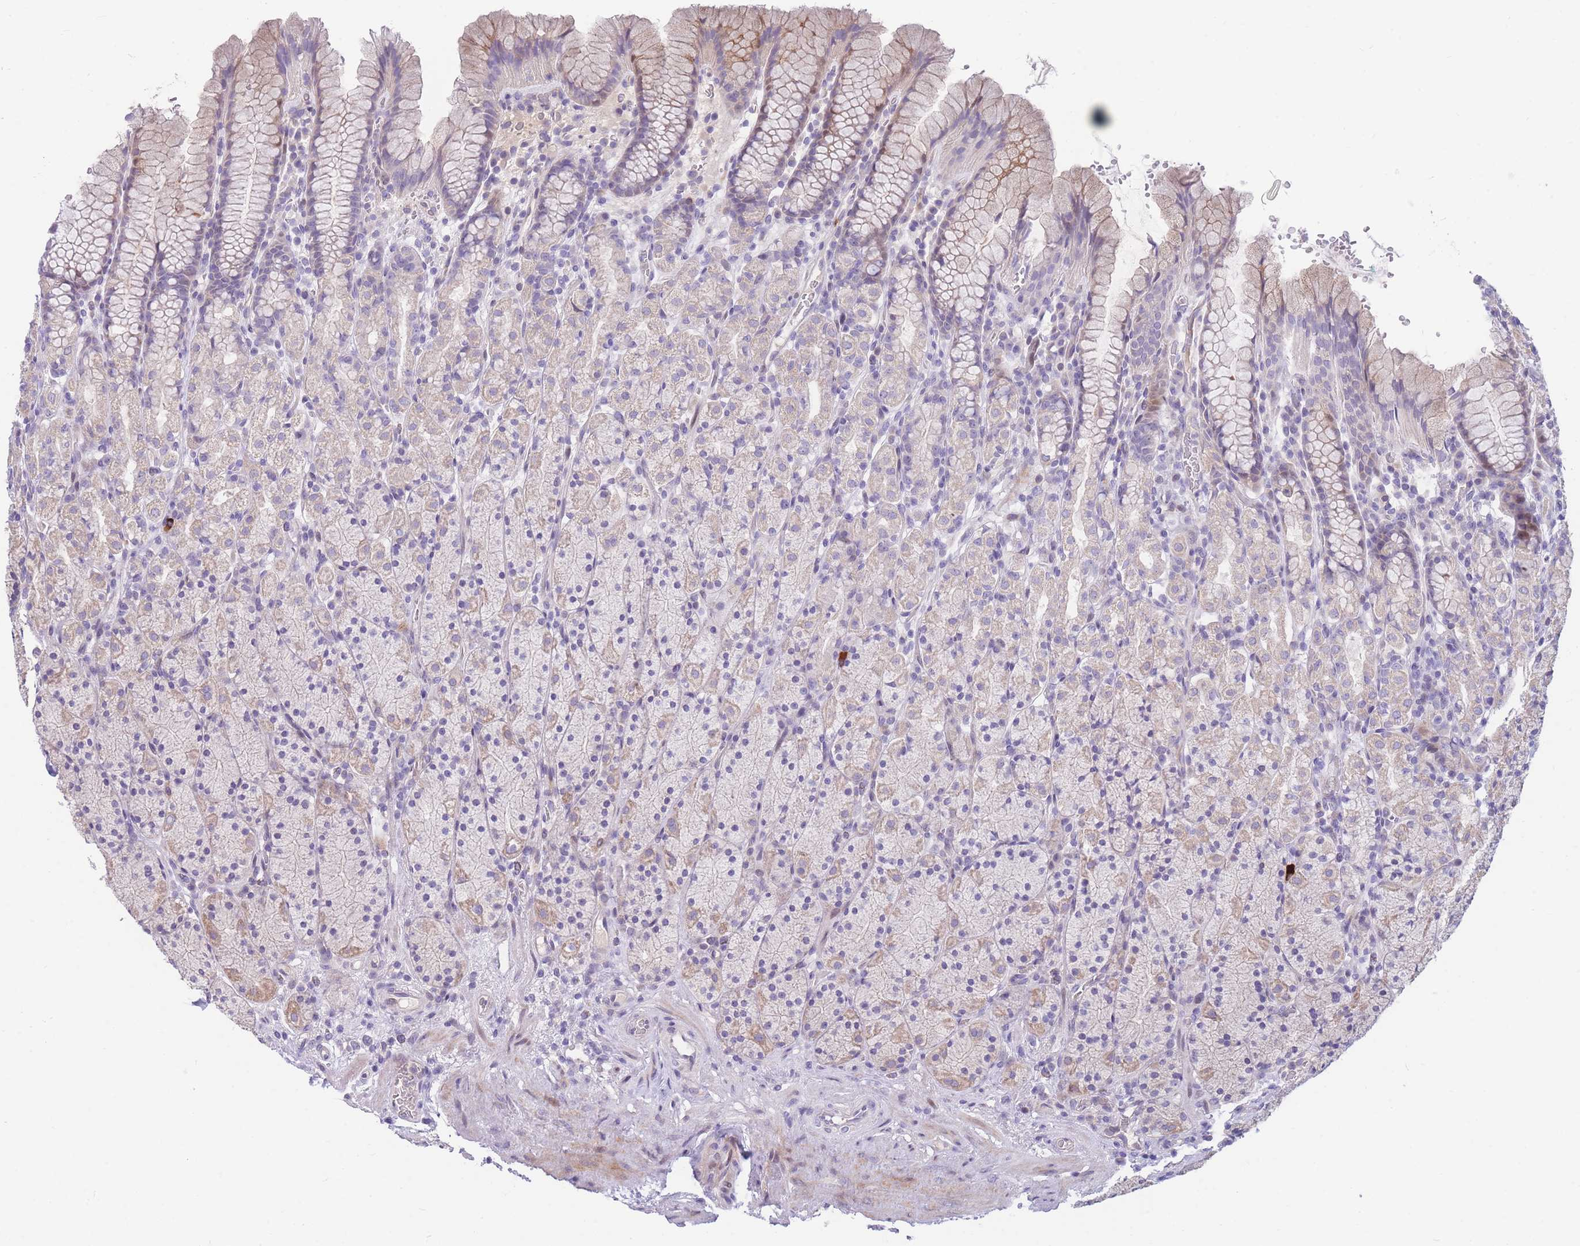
{"staining": {"intensity": "moderate", "quantity": "25%-75%", "location": "cytoplasmic/membranous"}, "tissue": "stomach", "cell_type": "Glandular cells", "image_type": "normal", "snomed": [{"axis": "morphology", "description": "Normal tissue, NOS"}, {"axis": "topography", "description": "Stomach, upper"}, {"axis": "topography", "description": "Stomach"}], "caption": "Stomach stained for a protein (brown) exhibits moderate cytoplasmic/membranous positive staining in about 25%-75% of glandular cells.", "gene": "SHCBP1", "patient": {"sex": "male", "age": 62}}